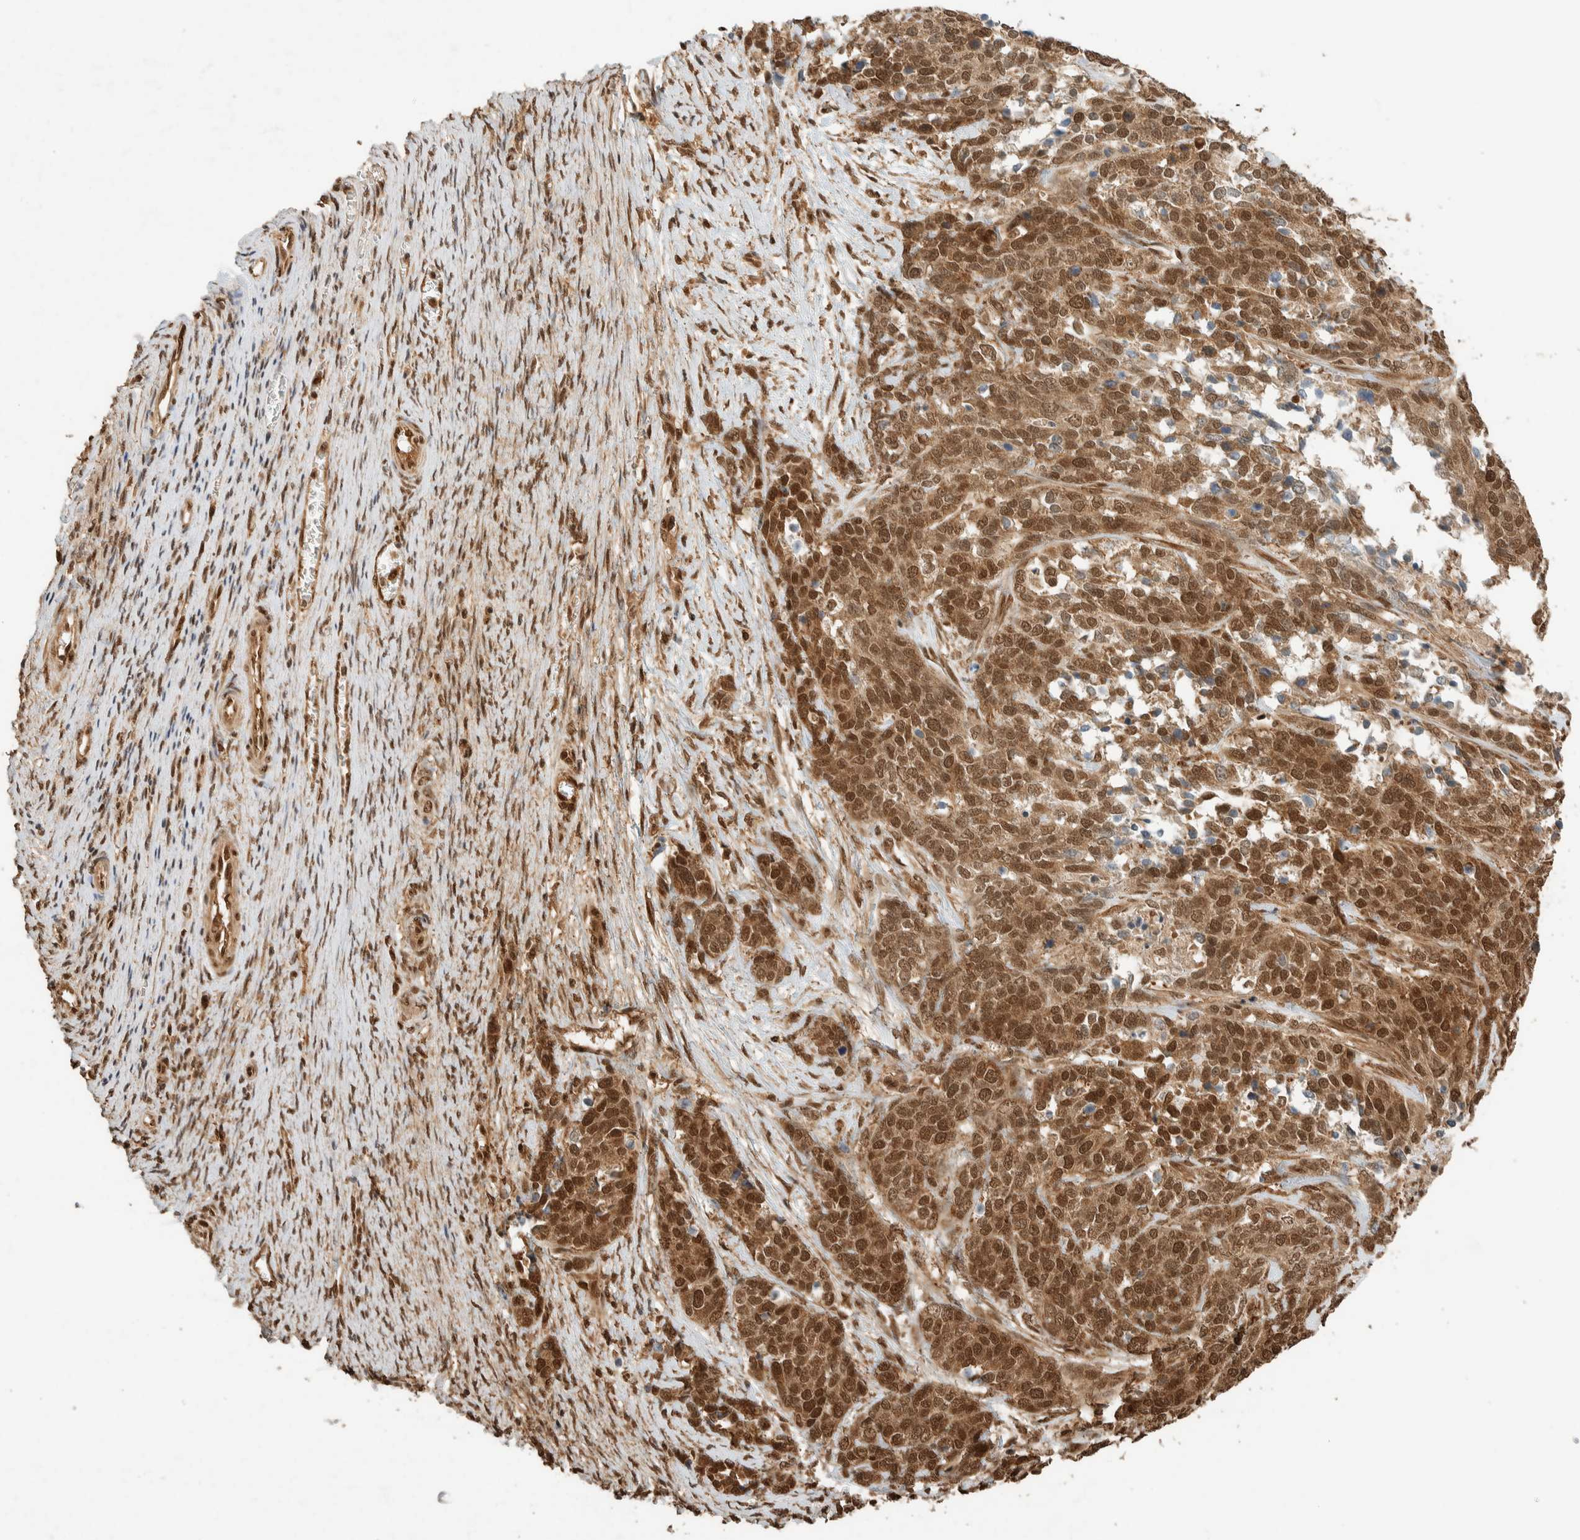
{"staining": {"intensity": "strong", "quantity": ">75%", "location": "cytoplasmic/membranous,nuclear"}, "tissue": "ovarian cancer", "cell_type": "Tumor cells", "image_type": "cancer", "snomed": [{"axis": "morphology", "description": "Cystadenocarcinoma, serous, NOS"}, {"axis": "topography", "description": "Ovary"}], "caption": "A brown stain highlights strong cytoplasmic/membranous and nuclear staining of a protein in ovarian cancer (serous cystadenocarcinoma) tumor cells.", "gene": "ZBTB2", "patient": {"sex": "female", "age": 44}}